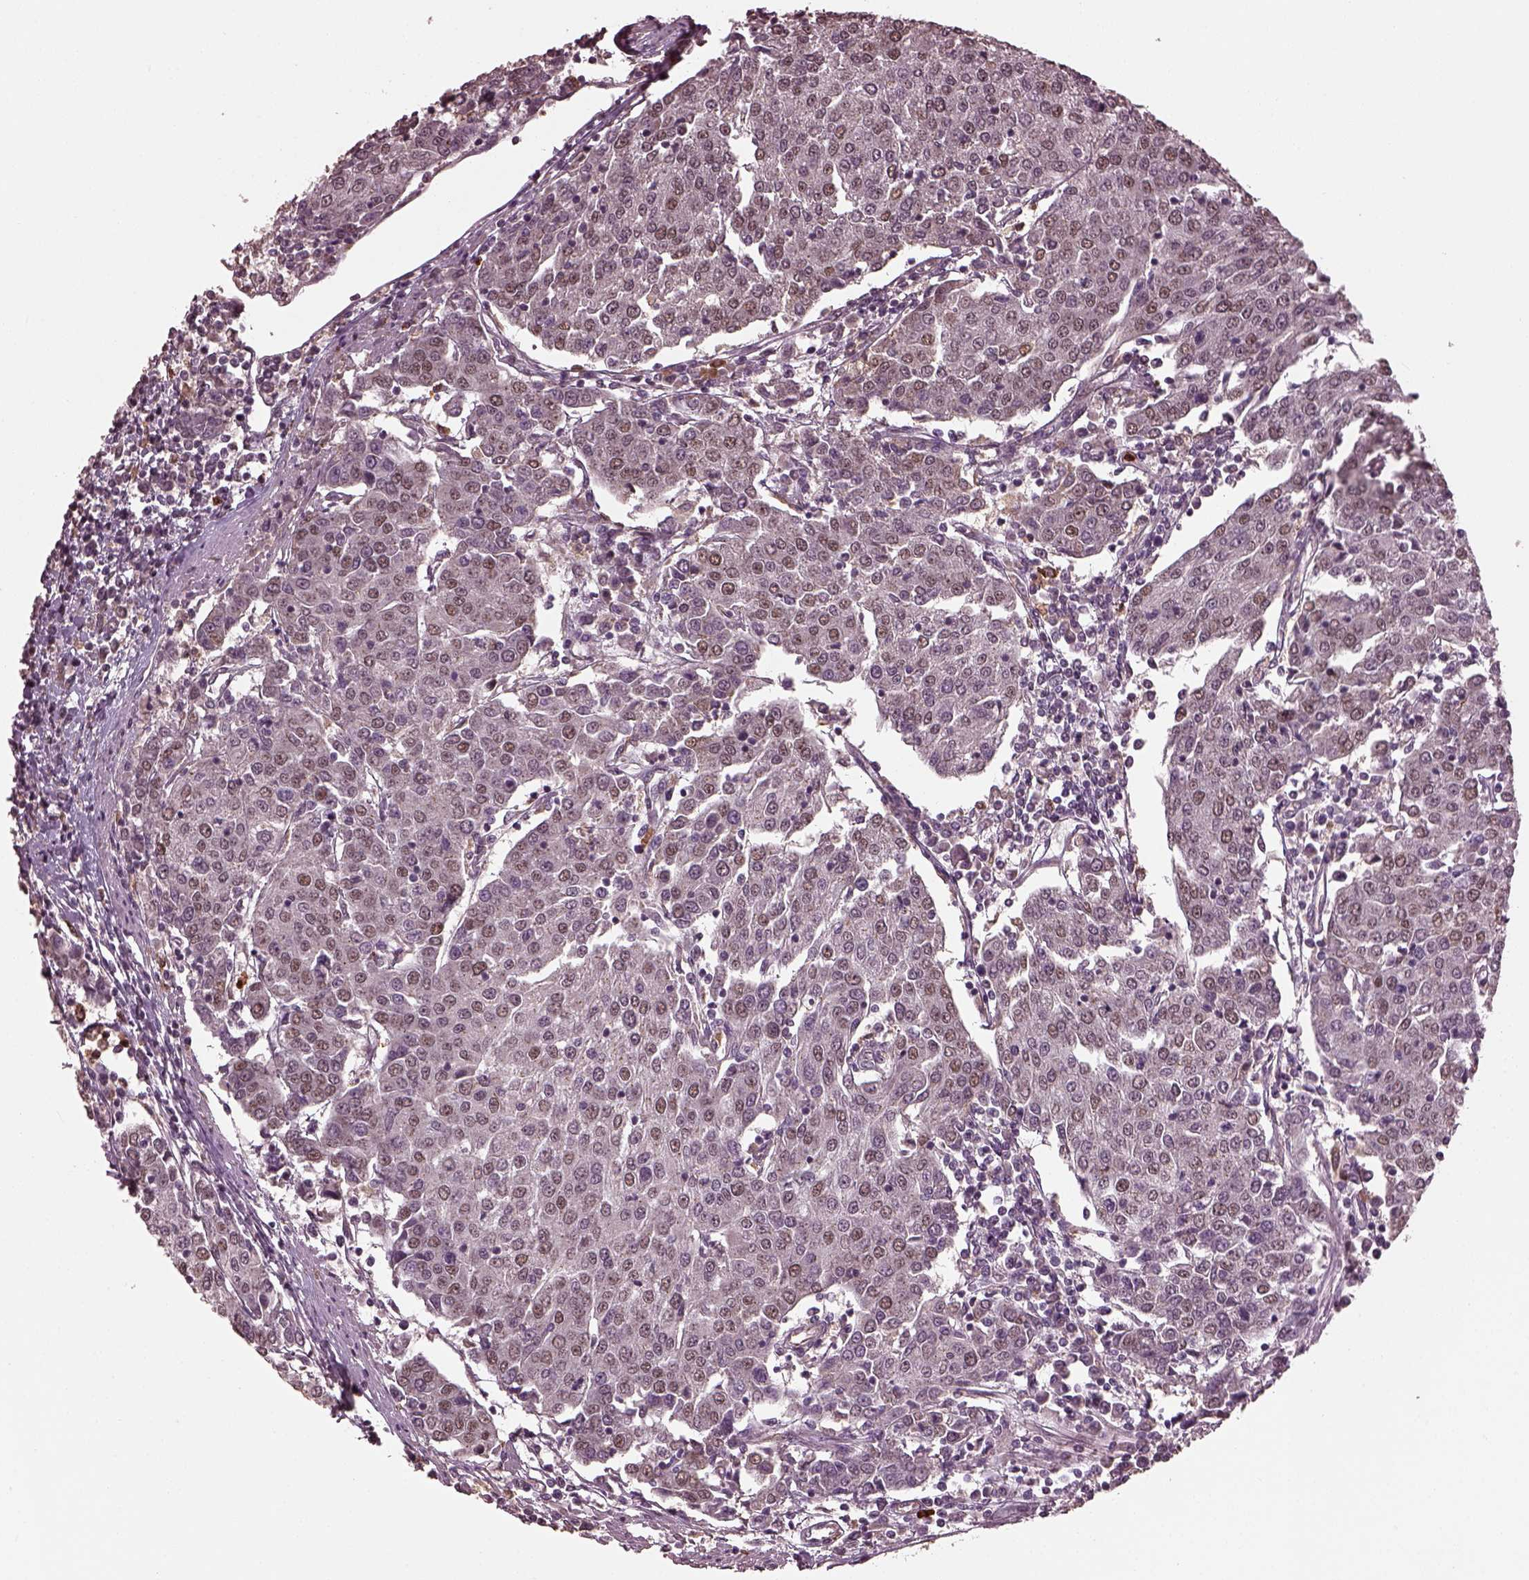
{"staining": {"intensity": "weak", "quantity": "<25%", "location": "nuclear"}, "tissue": "urothelial cancer", "cell_type": "Tumor cells", "image_type": "cancer", "snomed": [{"axis": "morphology", "description": "Urothelial carcinoma, High grade"}, {"axis": "topography", "description": "Urinary bladder"}], "caption": "The photomicrograph shows no significant positivity in tumor cells of high-grade urothelial carcinoma.", "gene": "RUFY3", "patient": {"sex": "female", "age": 85}}